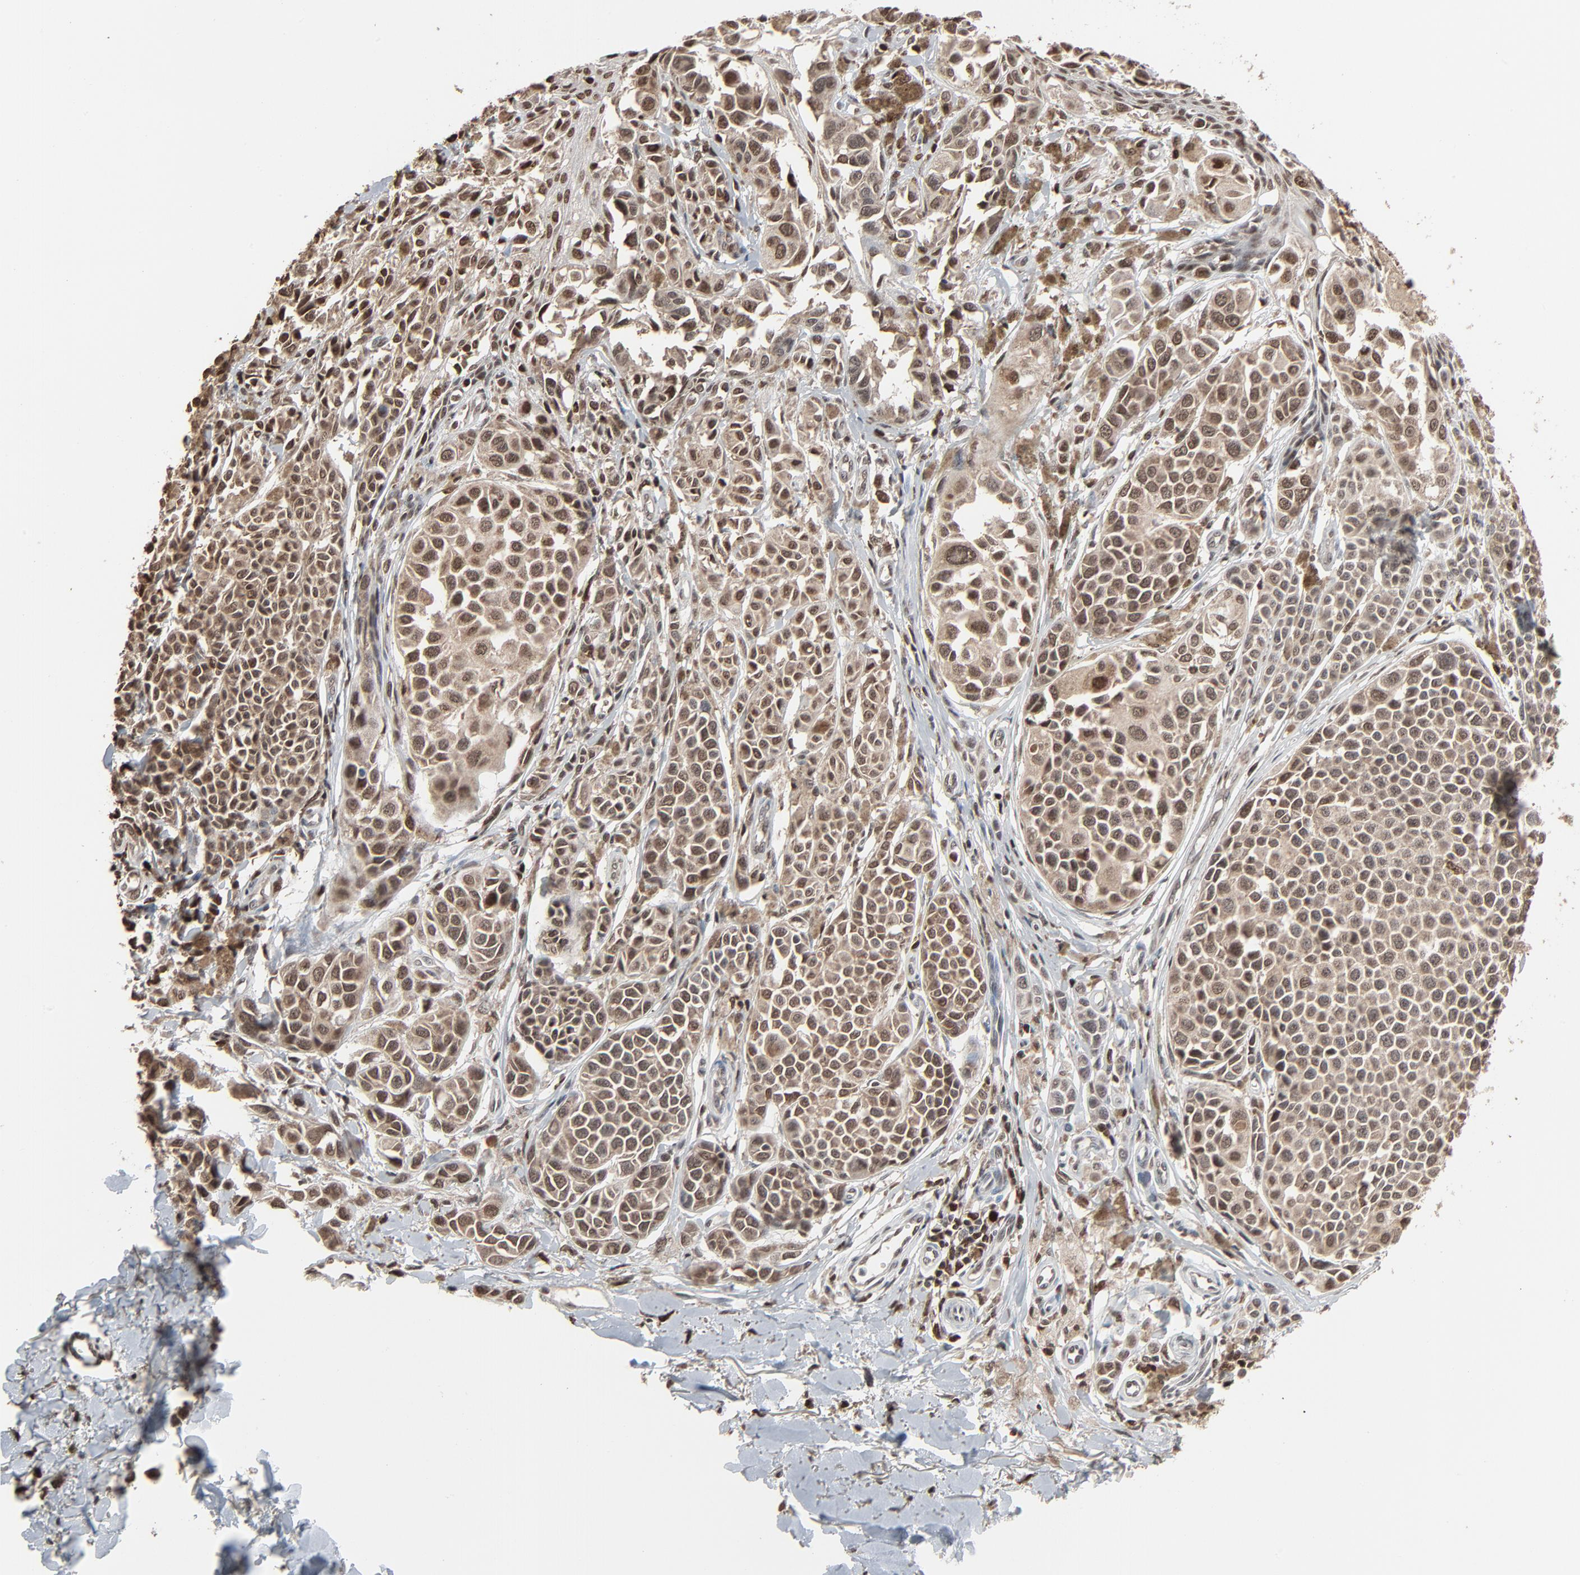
{"staining": {"intensity": "moderate", "quantity": ">75%", "location": "cytoplasmic/membranous,nuclear"}, "tissue": "melanoma", "cell_type": "Tumor cells", "image_type": "cancer", "snomed": [{"axis": "morphology", "description": "Malignant melanoma, NOS"}, {"axis": "topography", "description": "Skin"}], "caption": "Moderate cytoplasmic/membranous and nuclear protein expression is seen in about >75% of tumor cells in malignant melanoma.", "gene": "RPS6KA3", "patient": {"sex": "female", "age": 38}}